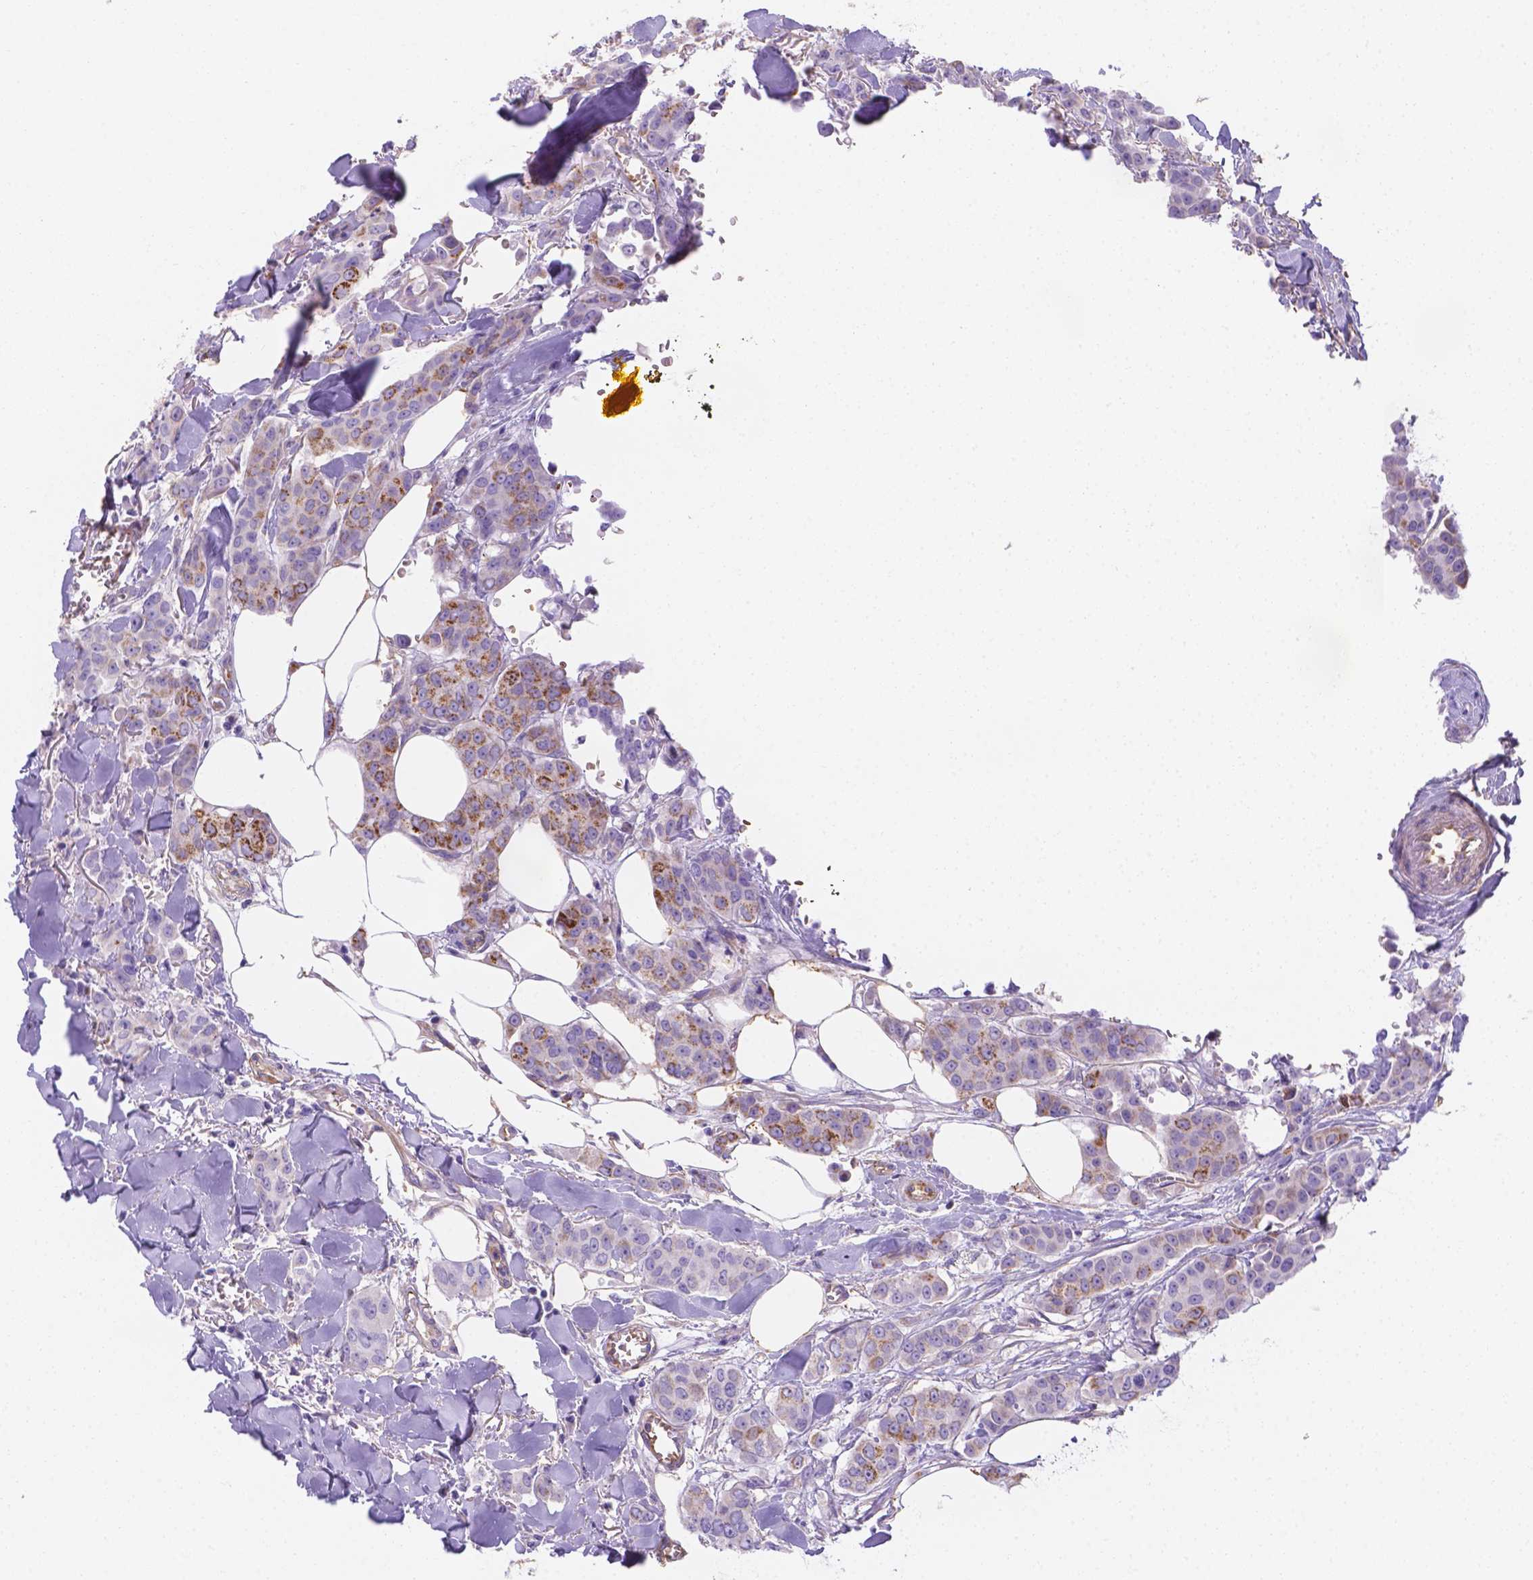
{"staining": {"intensity": "moderate", "quantity": "25%-75%", "location": "cytoplasmic/membranous"}, "tissue": "breast cancer", "cell_type": "Tumor cells", "image_type": "cancer", "snomed": [{"axis": "morphology", "description": "Duct carcinoma"}, {"axis": "topography", "description": "Breast"}], "caption": "Immunohistochemistry of human breast infiltrating ductal carcinoma displays medium levels of moderate cytoplasmic/membranous positivity in approximately 25%-75% of tumor cells.", "gene": "SLC40A1", "patient": {"sex": "female", "age": 94}}